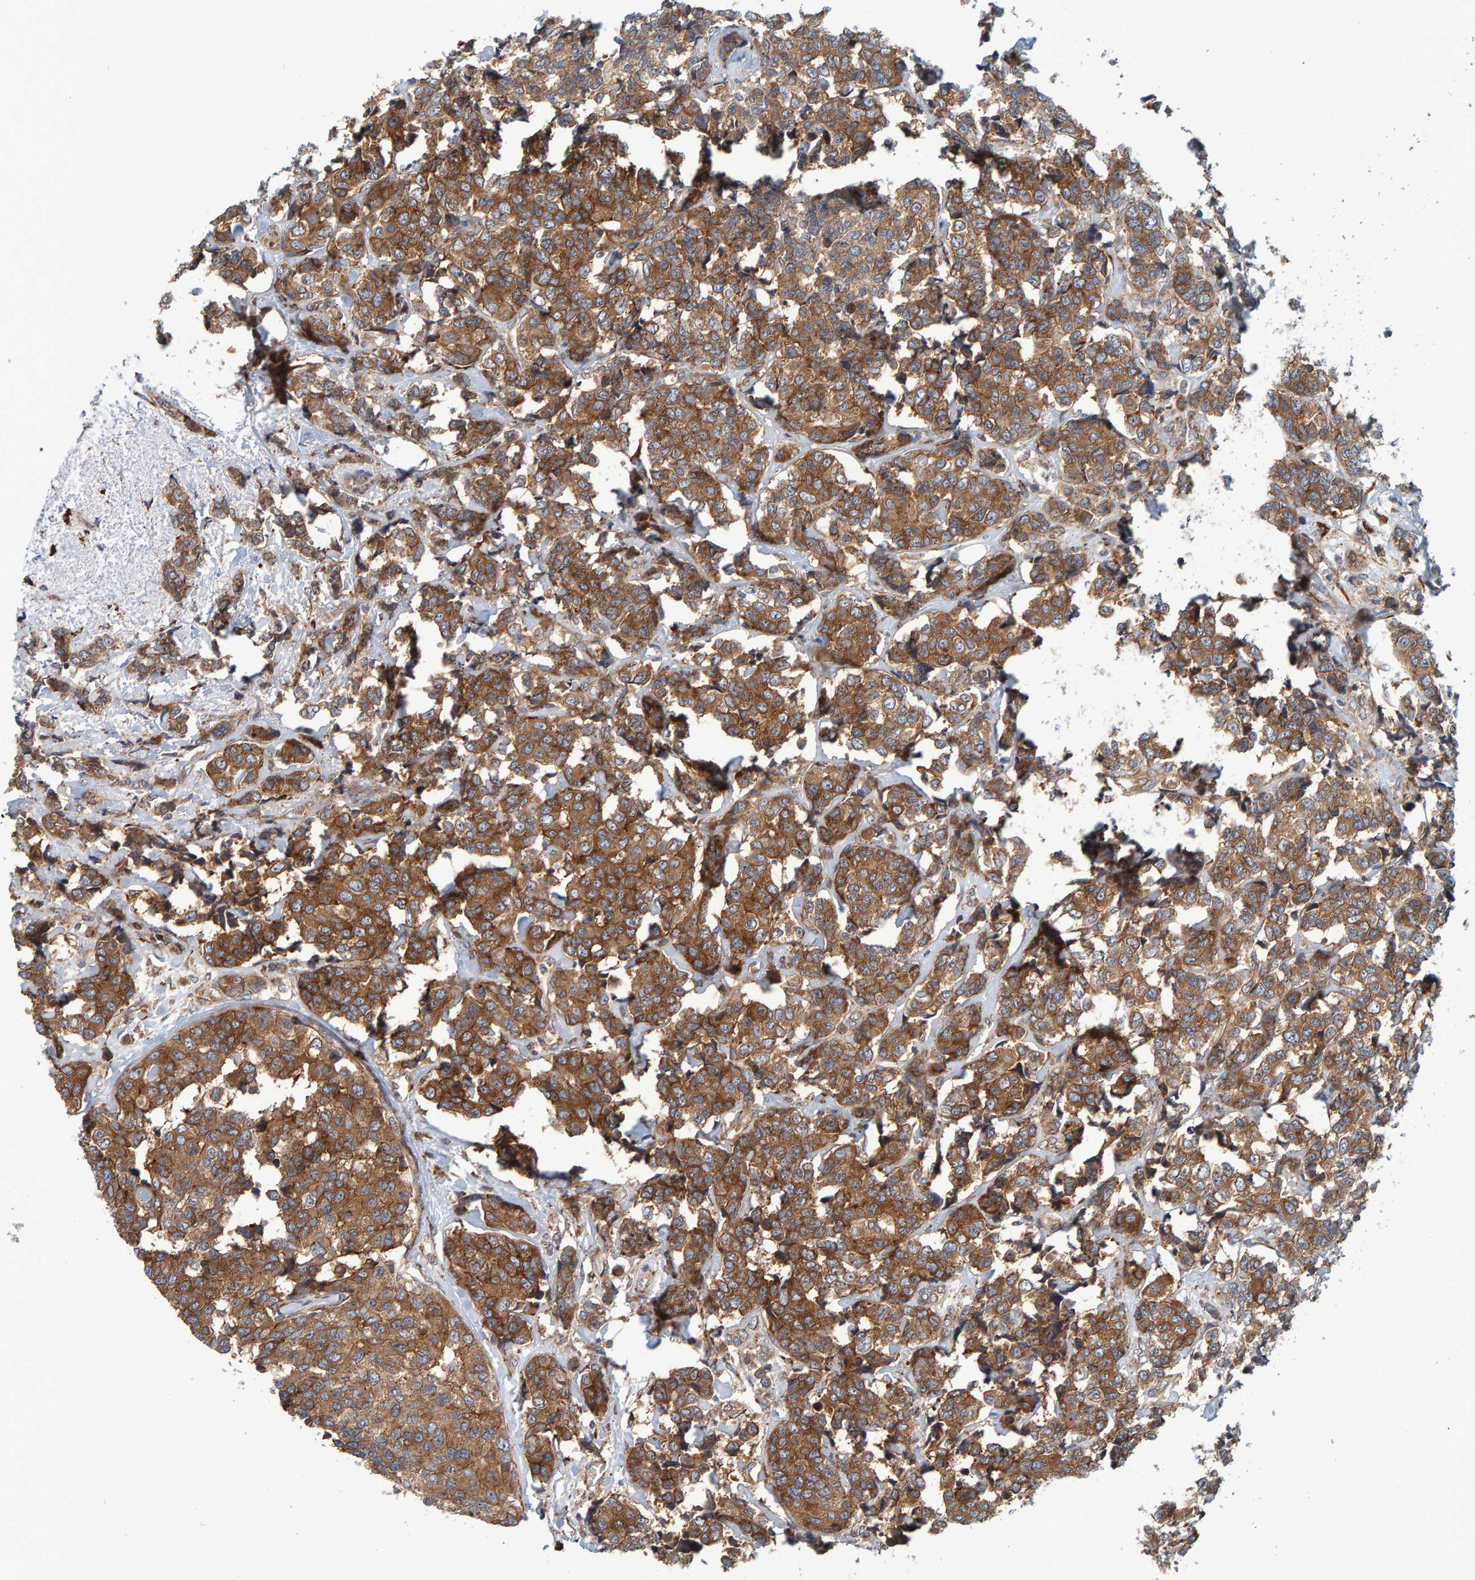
{"staining": {"intensity": "strong", "quantity": ">75%", "location": "cytoplasmic/membranous"}, "tissue": "breast cancer", "cell_type": "Tumor cells", "image_type": "cancer", "snomed": [{"axis": "morphology", "description": "Normal tissue, NOS"}, {"axis": "morphology", "description": "Duct carcinoma"}, {"axis": "topography", "description": "Breast"}], "caption": "Protein positivity by IHC reveals strong cytoplasmic/membranous positivity in approximately >75% of tumor cells in breast cancer (infiltrating ductal carcinoma). (Stains: DAB (3,3'-diaminobenzidine) in brown, nuclei in blue, Microscopy: brightfield microscopy at high magnification).", "gene": "BAIAP2", "patient": {"sex": "female", "age": 43}}